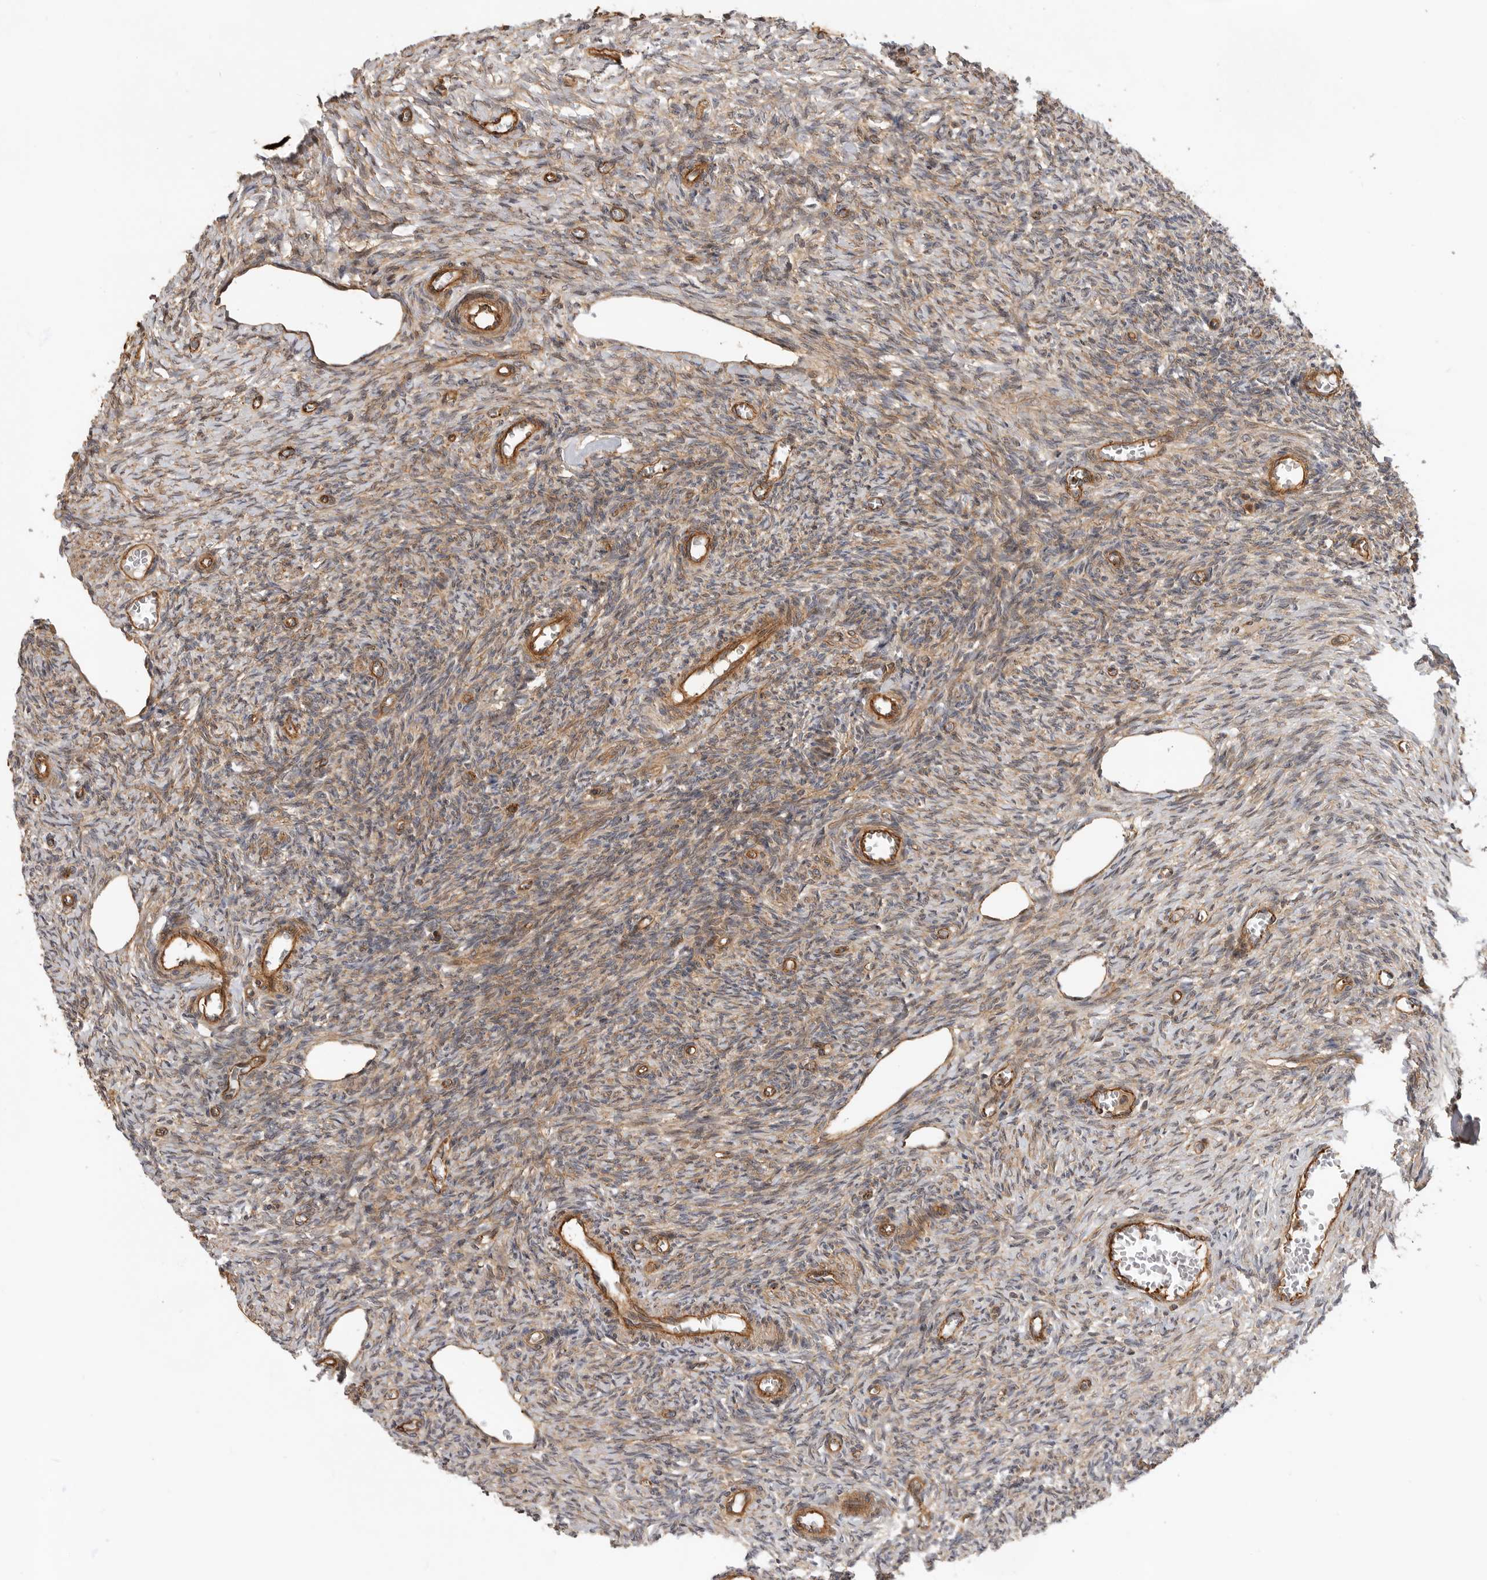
{"staining": {"intensity": "moderate", "quantity": ">75%", "location": "cytoplasmic/membranous"}, "tissue": "ovary", "cell_type": "Ovarian stroma cells", "image_type": "normal", "snomed": [{"axis": "morphology", "description": "Normal tissue, NOS"}, {"axis": "topography", "description": "Ovary"}], "caption": "This histopathology image shows immunohistochemistry staining of unremarkable ovary, with medium moderate cytoplasmic/membranous expression in about >75% of ovarian stroma cells.", "gene": "GPATCH2", "patient": {"sex": "female", "age": 27}}